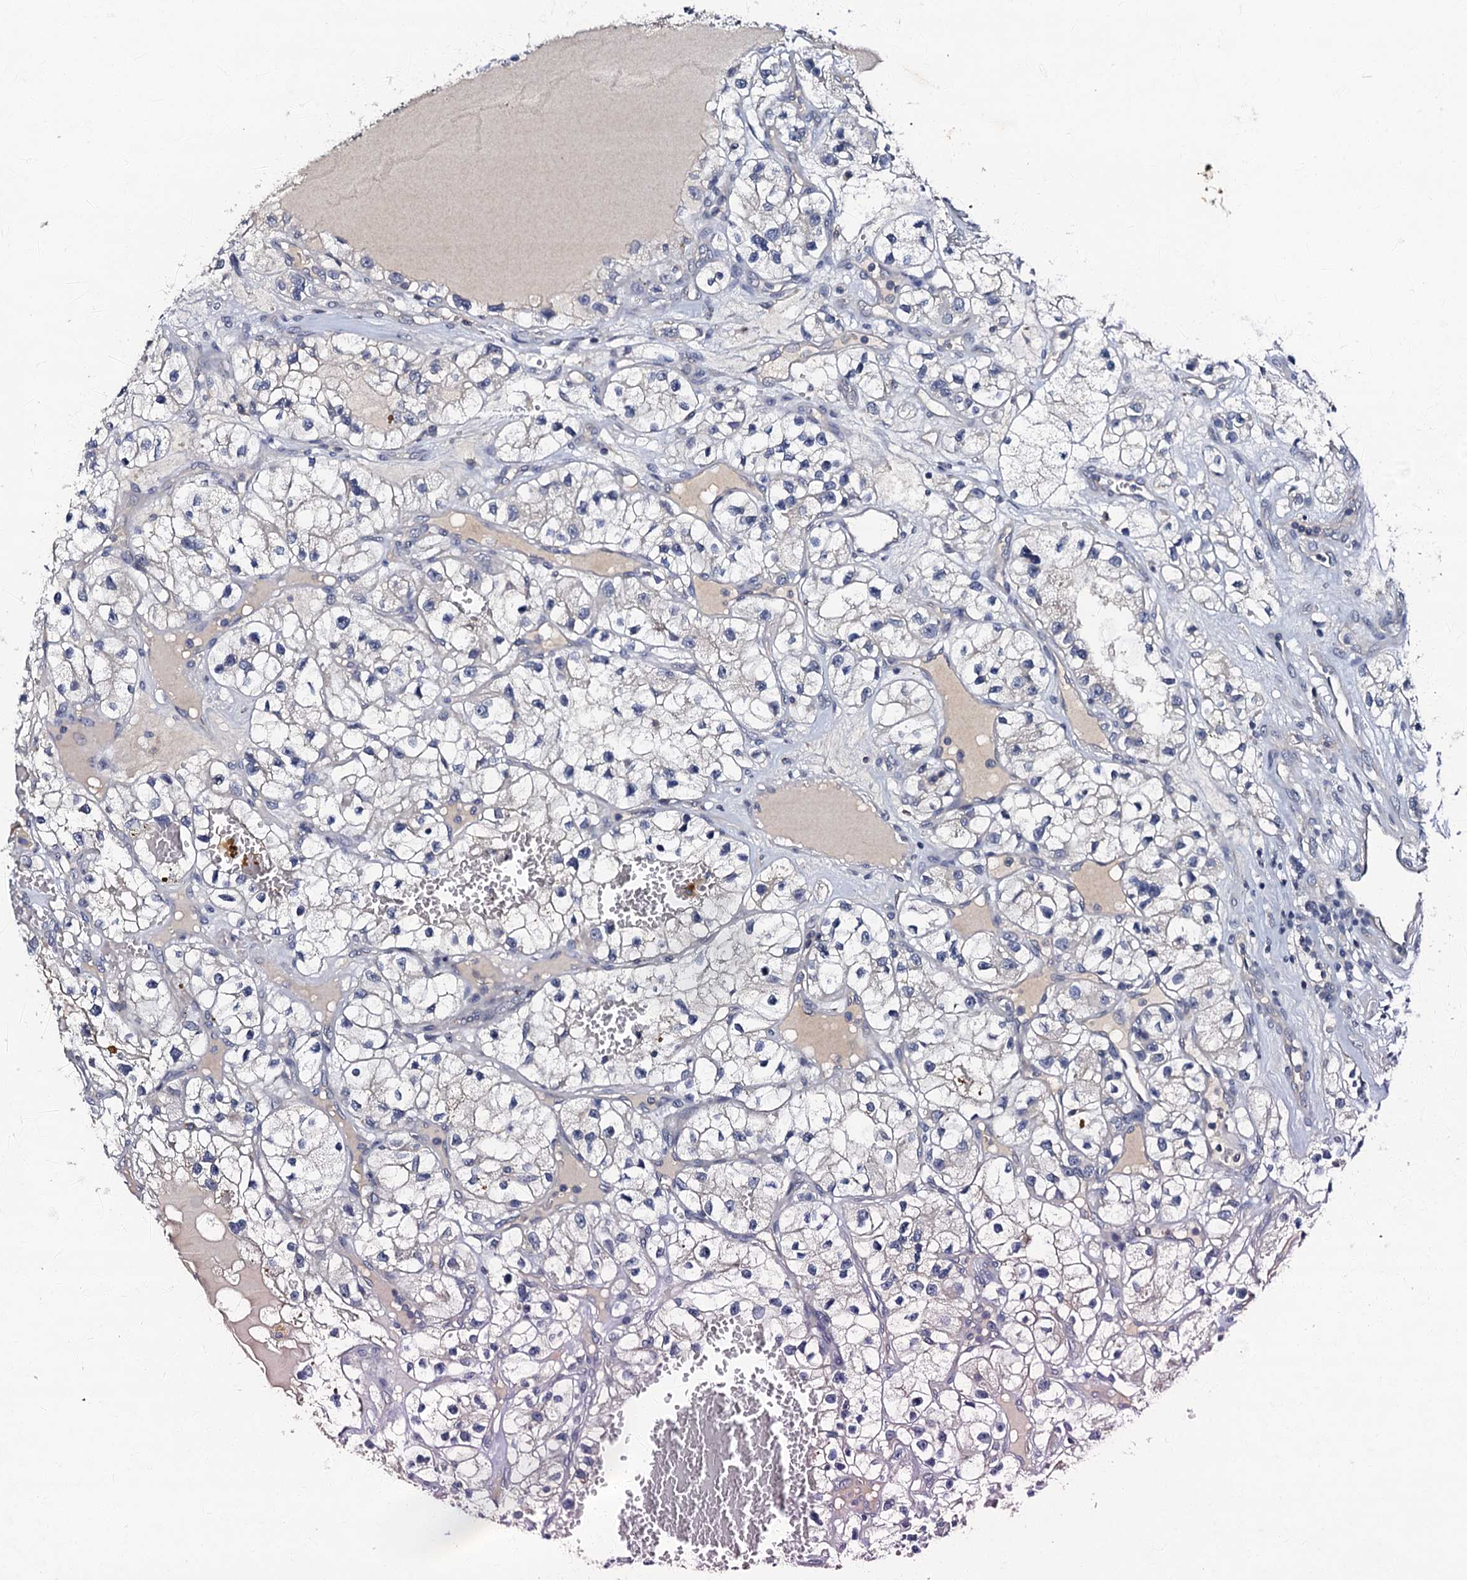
{"staining": {"intensity": "negative", "quantity": "none", "location": "none"}, "tissue": "renal cancer", "cell_type": "Tumor cells", "image_type": "cancer", "snomed": [{"axis": "morphology", "description": "Adenocarcinoma, NOS"}, {"axis": "topography", "description": "Kidney"}], "caption": "This photomicrograph is of renal cancer stained with immunohistochemistry (IHC) to label a protein in brown with the nuclei are counter-stained blue. There is no positivity in tumor cells.", "gene": "OLAH", "patient": {"sex": "female", "age": 57}}